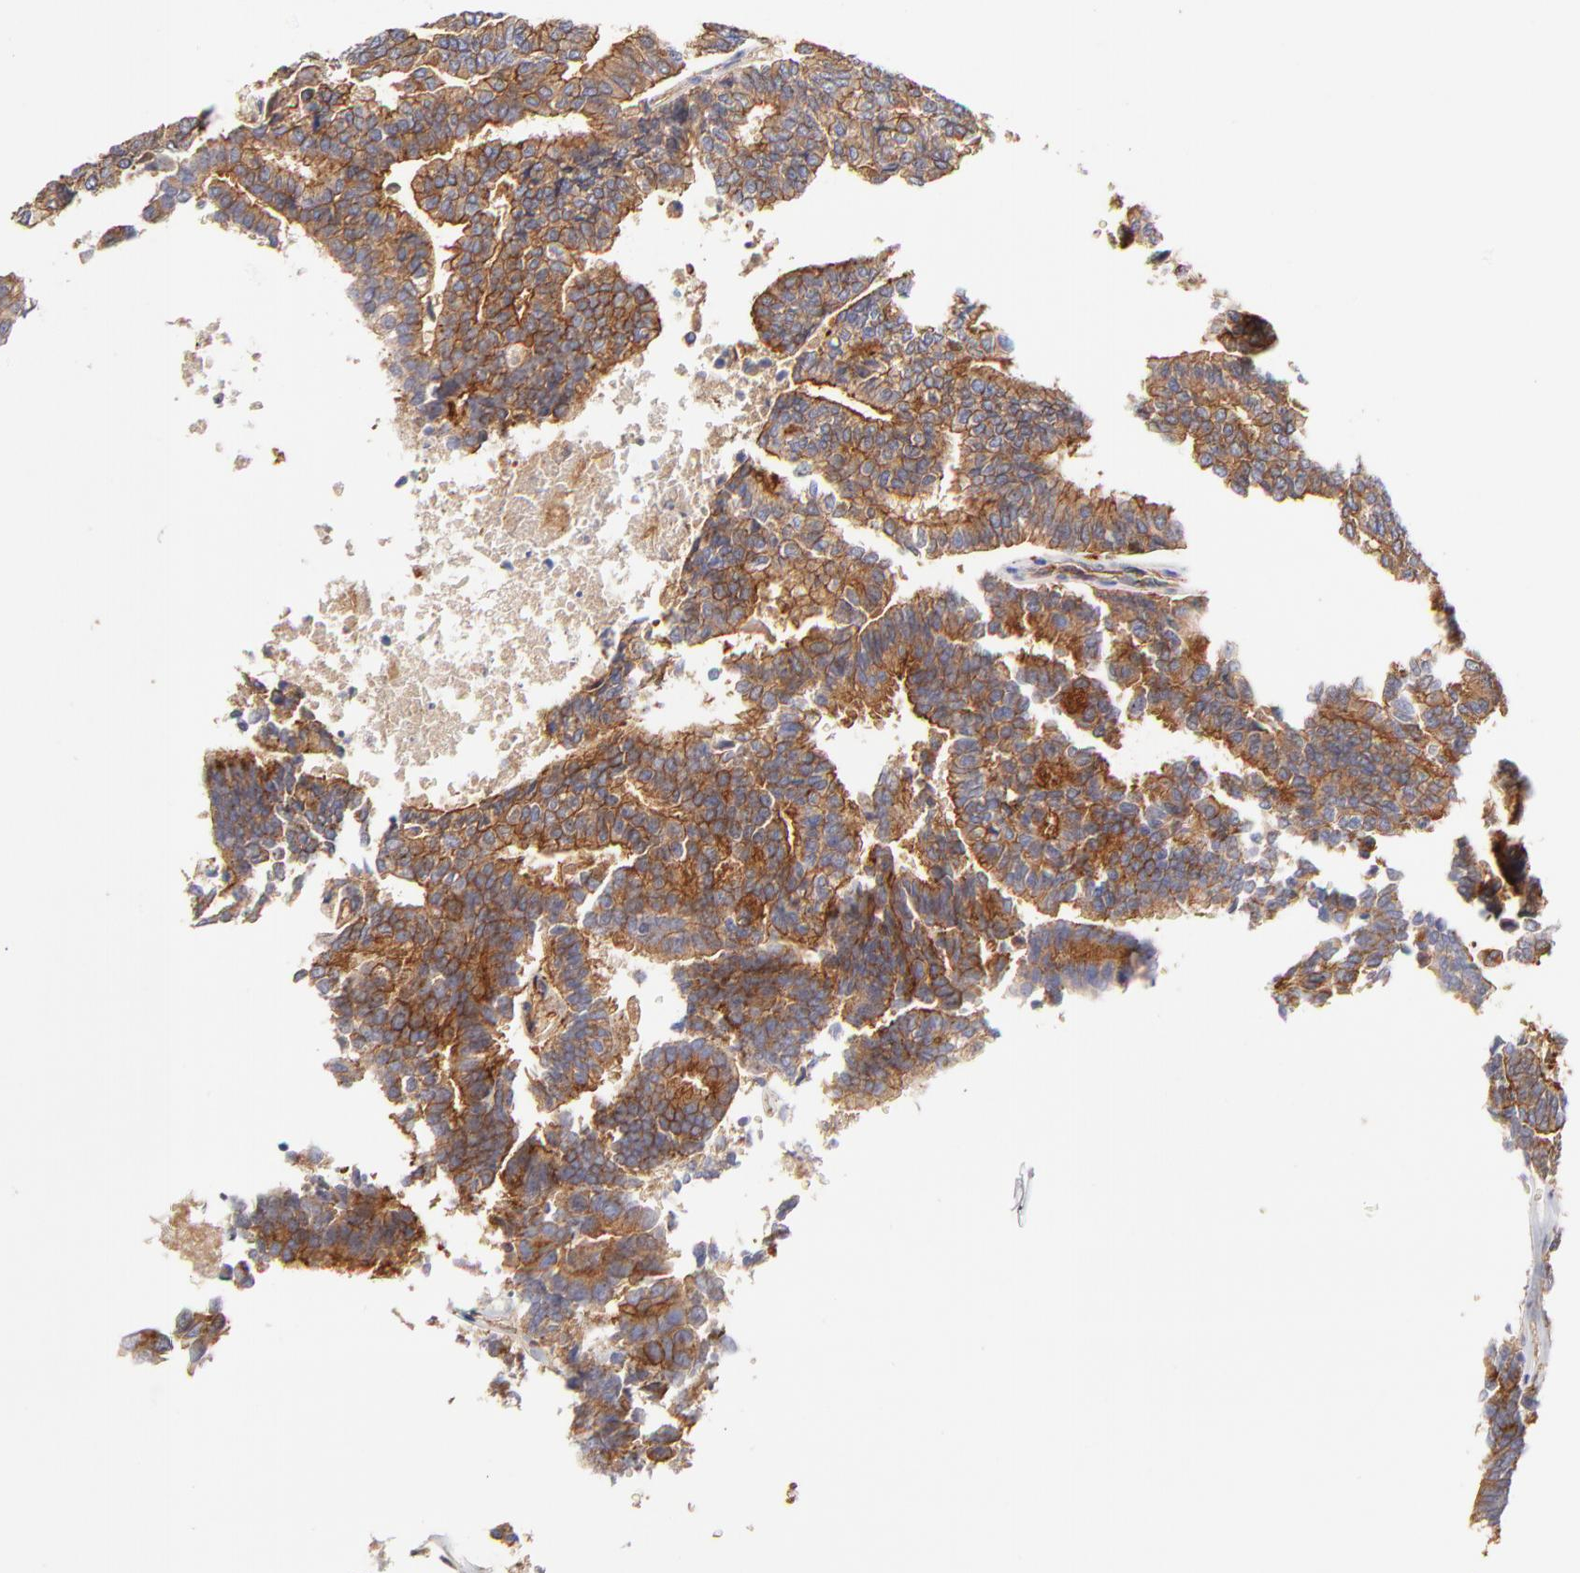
{"staining": {"intensity": "strong", "quantity": ">75%", "location": "cytoplasmic/membranous"}, "tissue": "thyroid cancer", "cell_type": "Tumor cells", "image_type": "cancer", "snomed": [{"axis": "morphology", "description": "Papillary adenocarcinoma, NOS"}, {"axis": "topography", "description": "Thyroid gland"}], "caption": "Immunohistochemical staining of thyroid cancer exhibits high levels of strong cytoplasmic/membranous expression in approximately >75% of tumor cells.", "gene": "CD2AP", "patient": {"sex": "female", "age": 35}}